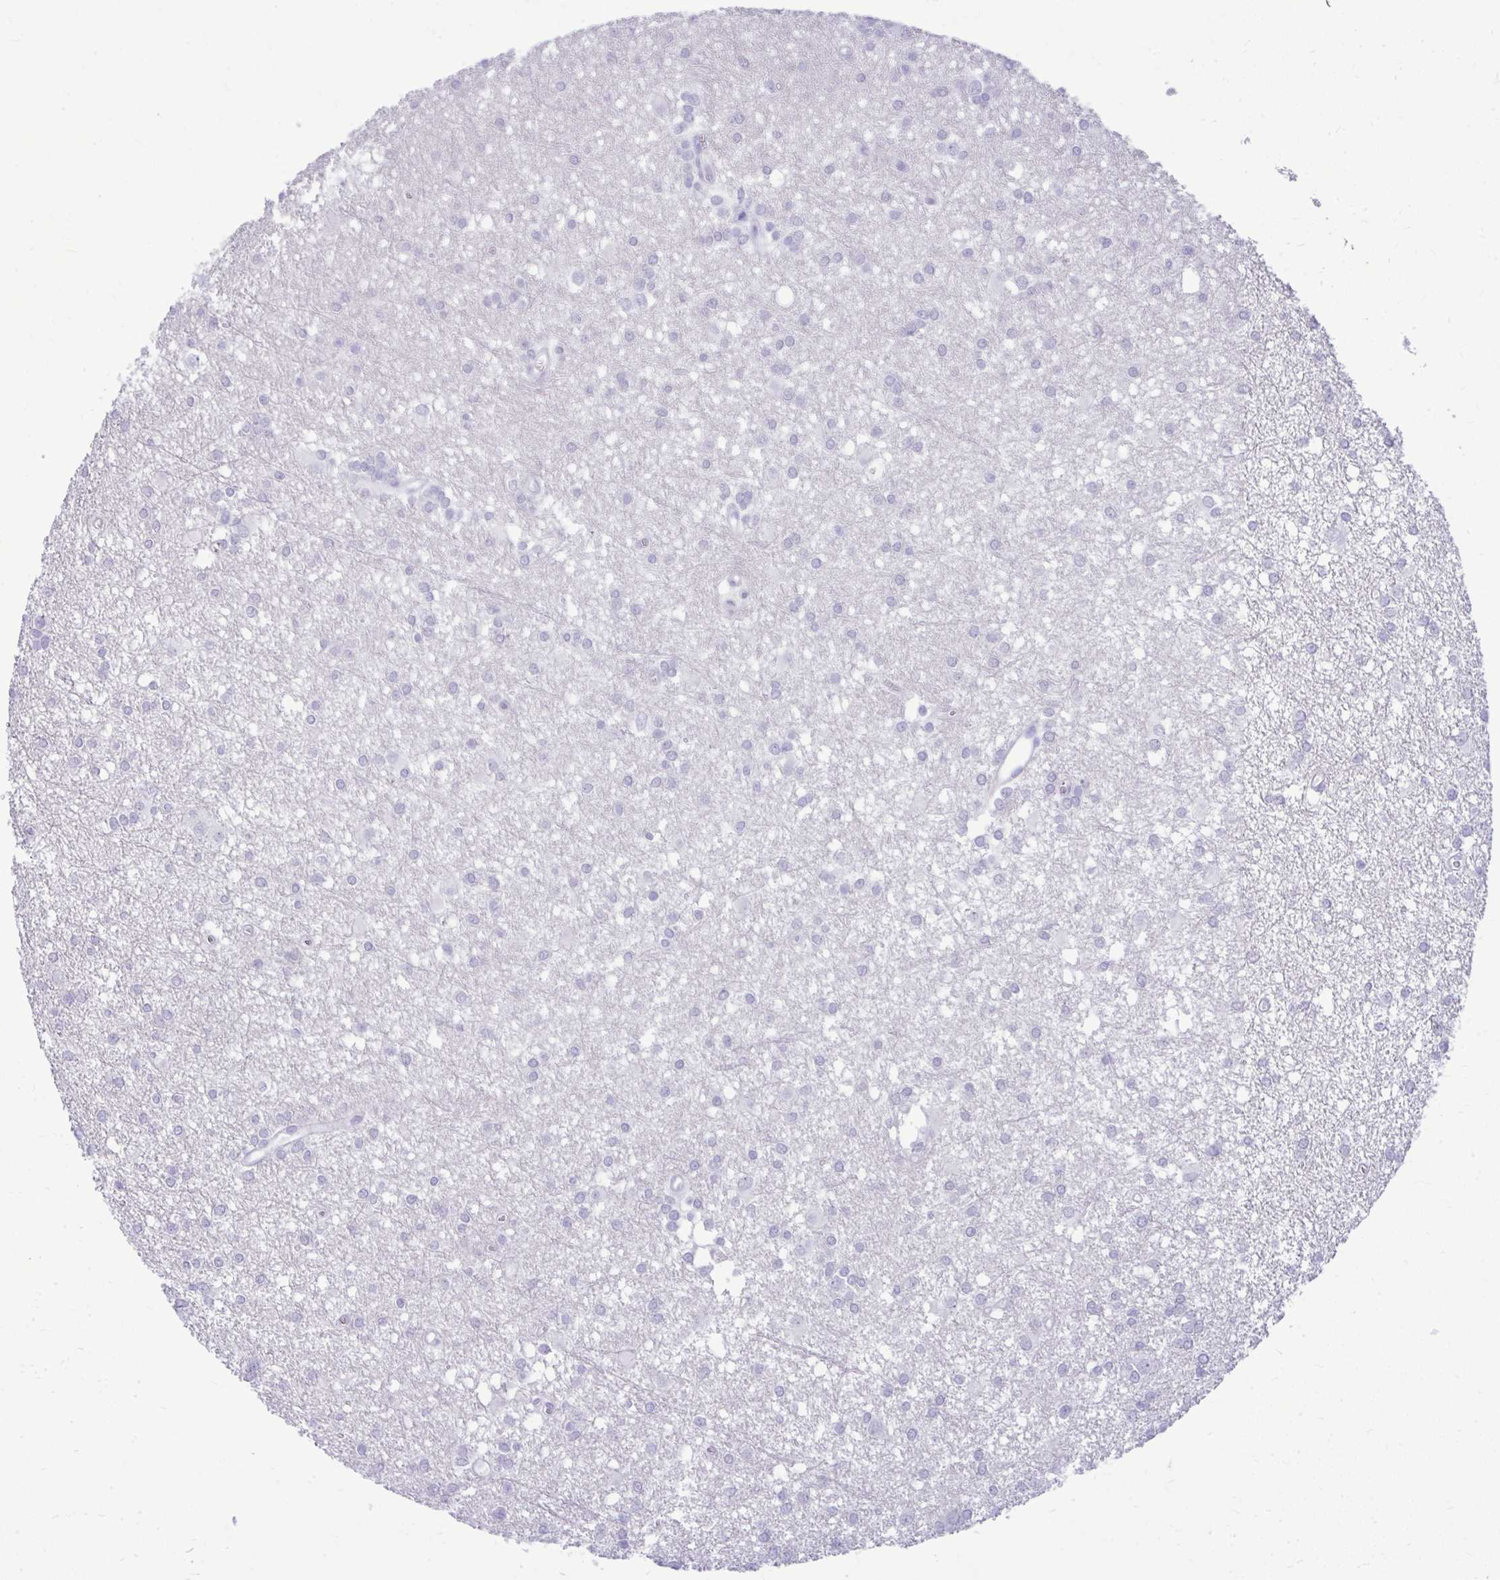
{"staining": {"intensity": "negative", "quantity": "none", "location": "none"}, "tissue": "glioma", "cell_type": "Tumor cells", "image_type": "cancer", "snomed": [{"axis": "morphology", "description": "Glioma, malignant, High grade"}, {"axis": "topography", "description": "Brain"}], "caption": "Photomicrograph shows no significant protein staining in tumor cells of glioma. Brightfield microscopy of immunohistochemistry stained with DAB (brown) and hematoxylin (blue), captured at high magnification.", "gene": "BCL6B", "patient": {"sex": "male", "age": 48}}